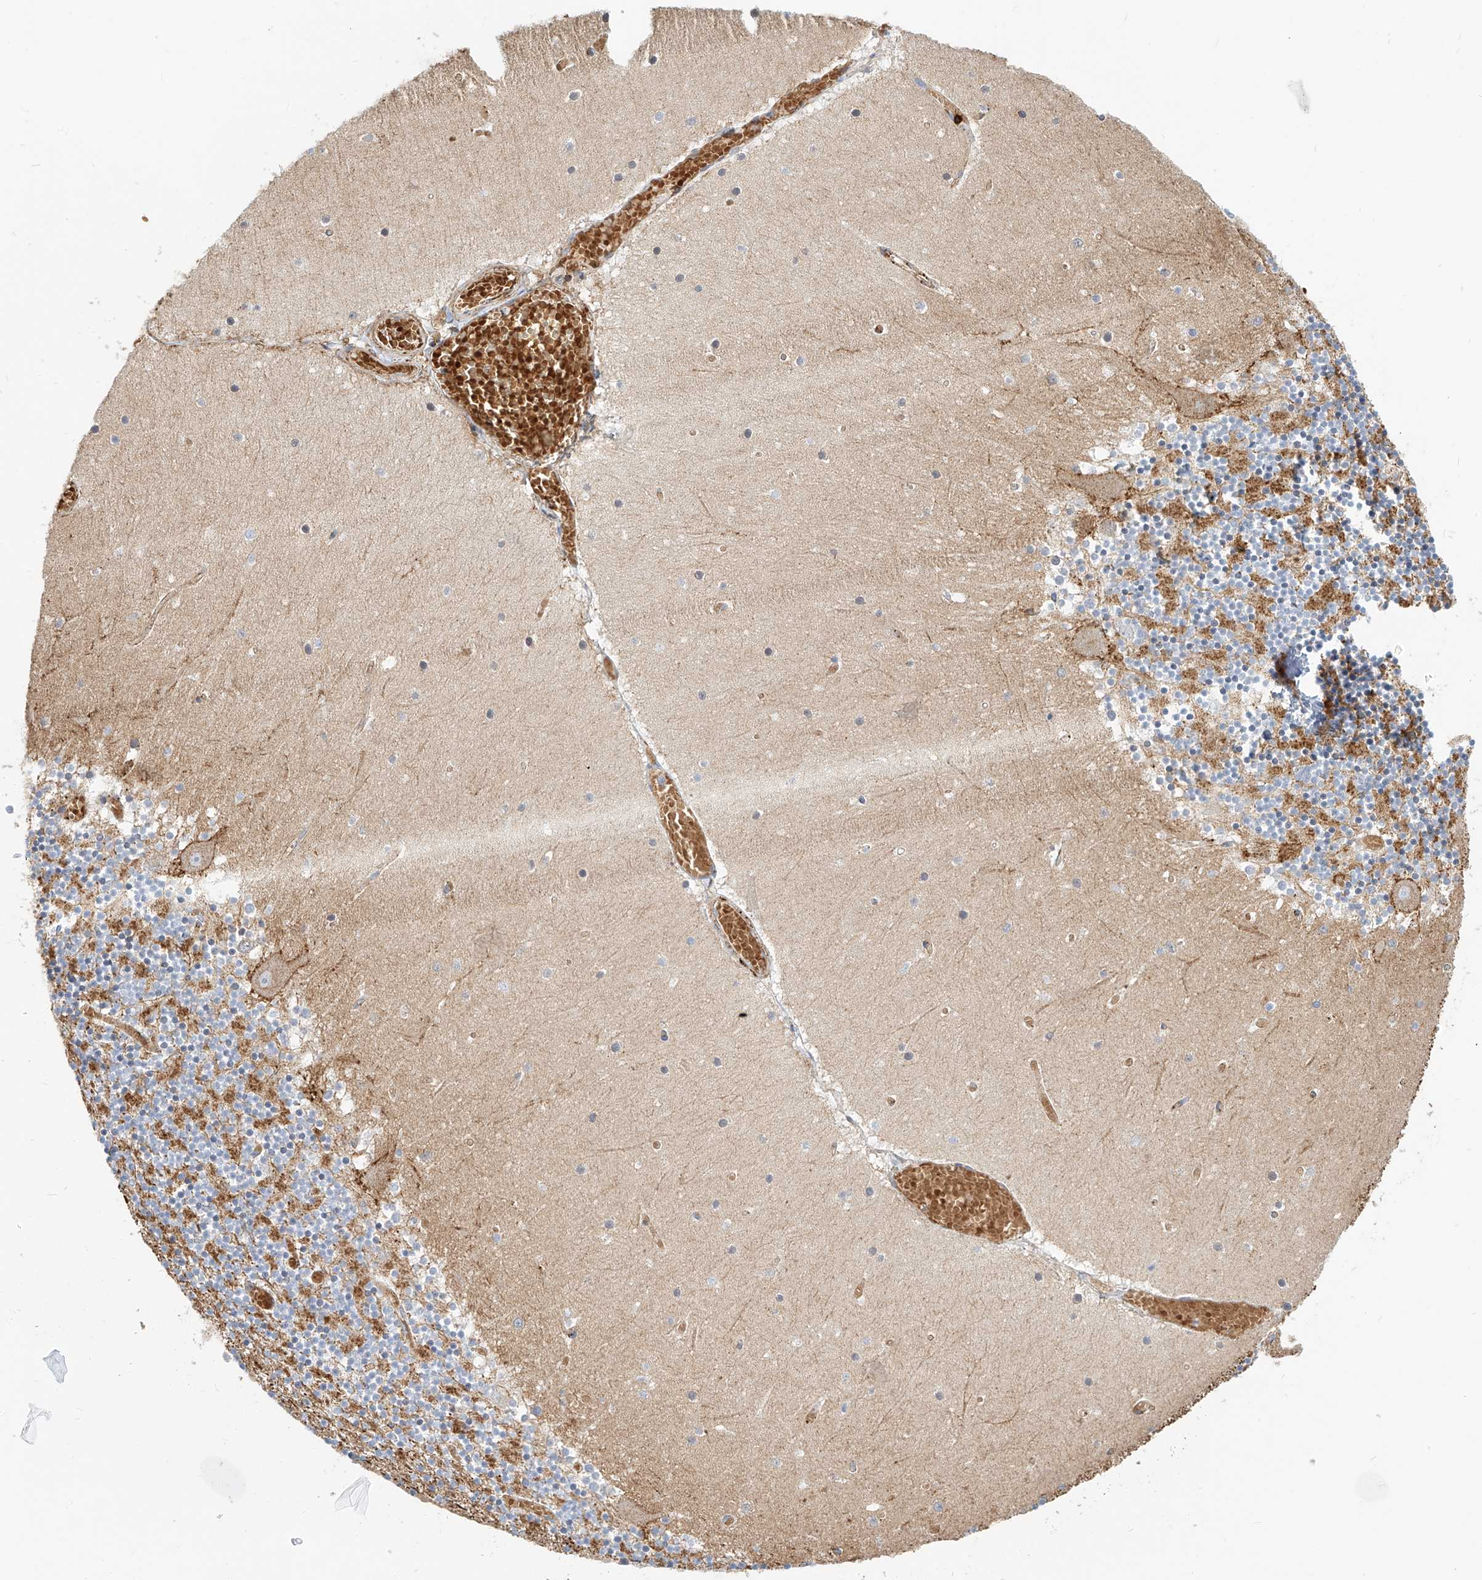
{"staining": {"intensity": "moderate", "quantity": "25%-75%", "location": "cytoplasmic/membranous"}, "tissue": "cerebellum", "cell_type": "Cells in granular layer", "image_type": "normal", "snomed": [{"axis": "morphology", "description": "Normal tissue, NOS"}, {"axis": "topography", "description": "Cerebellum"}], "caption": "High-magnification brightfield microscopy of unremarkable cerebellum stained with DAB (brown) and counterstained with hematoxylin (blue). cells in granular layer exhibit moderate cytoplasmic/membranous staining is seen in approximately25%-75% of cells.", "gene": "TXNDC9", "patient": {"sex": "female", "age": 28}}